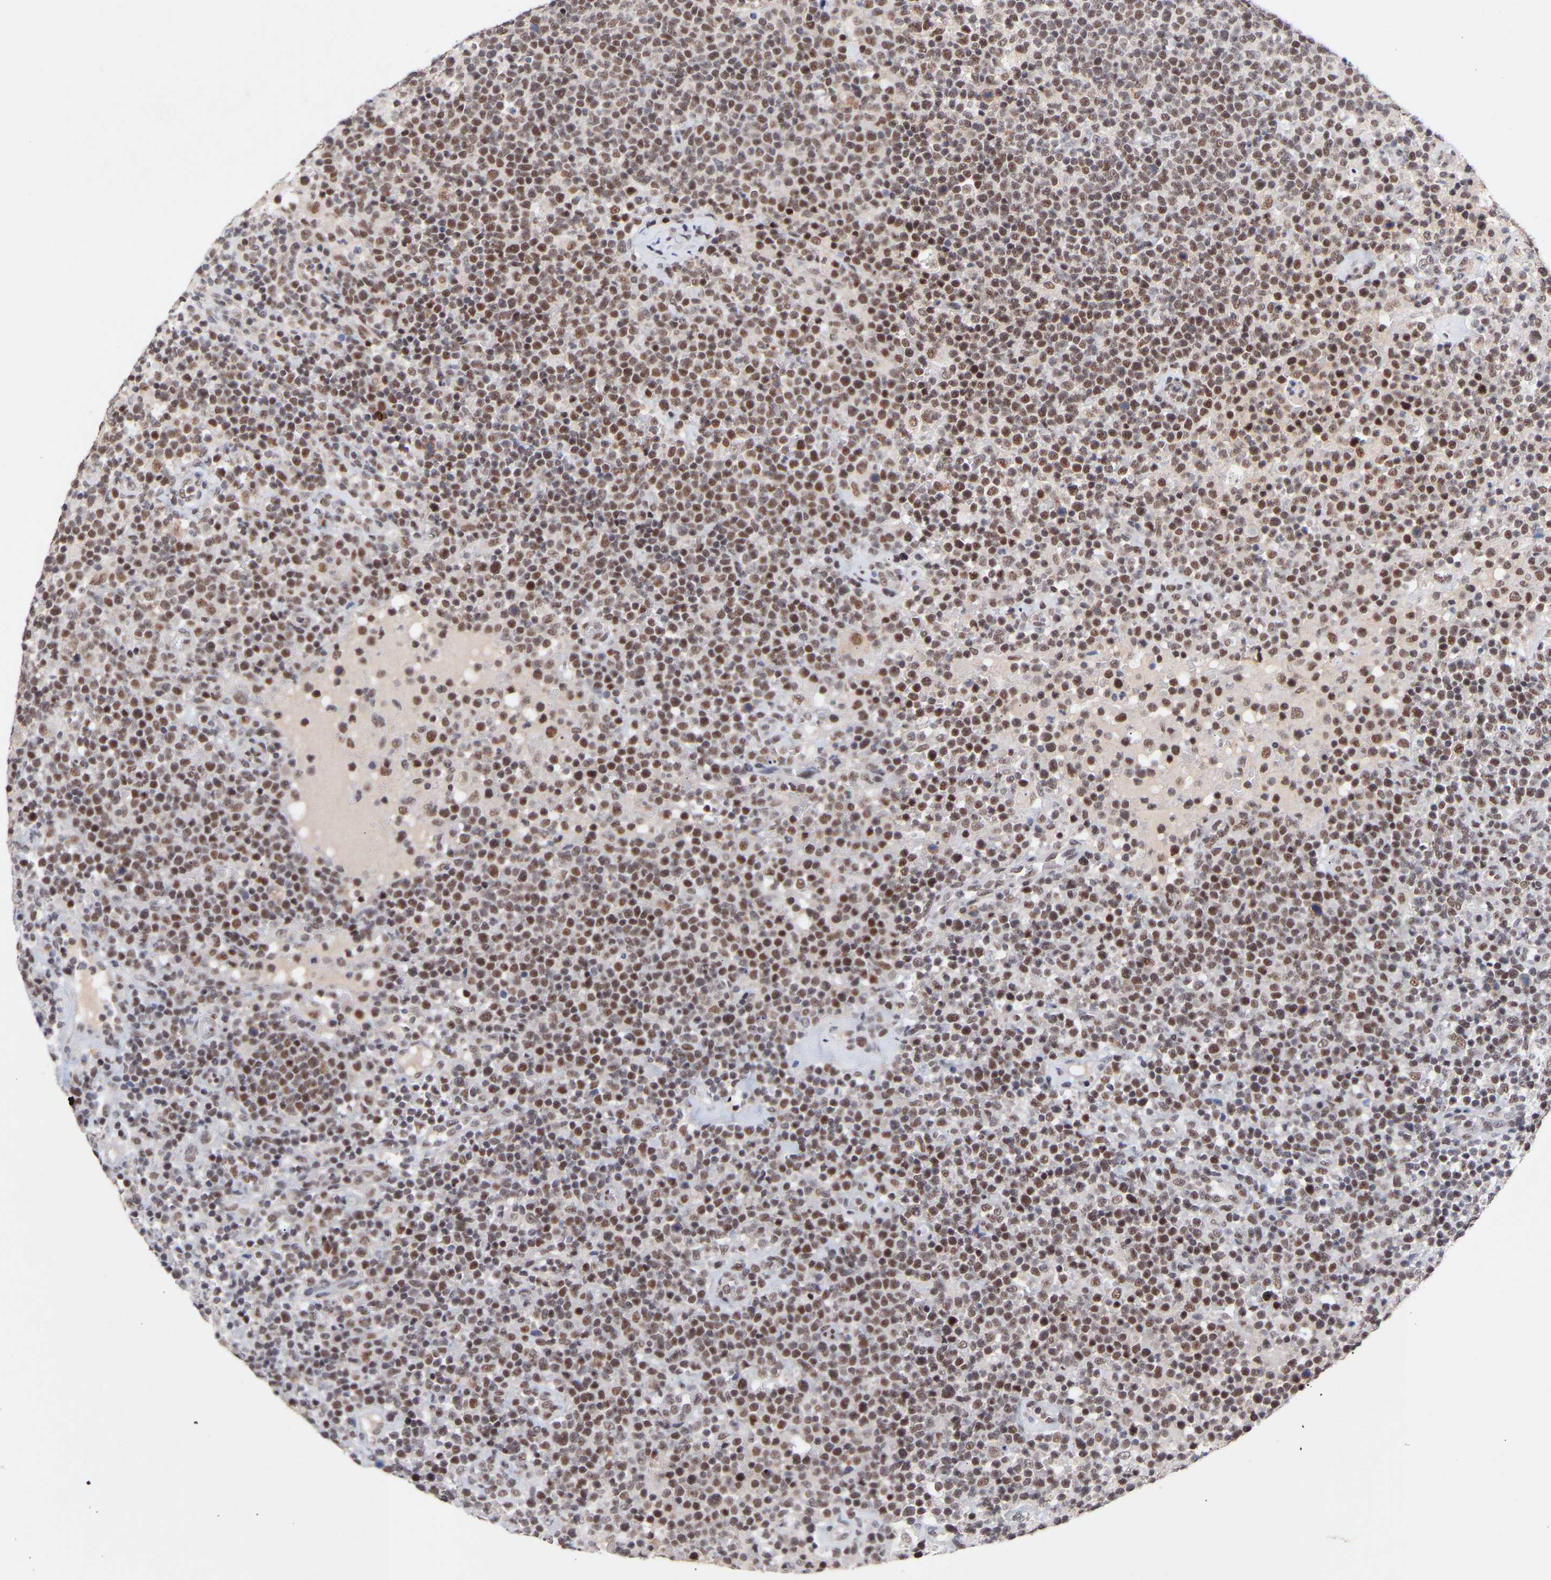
{"staining": {"intensity": "moderate", "quantity": ">75%", "location": "nuclear"}, "tissue": "lymphoma", "cell_type": "Tumor cells", "image_type": "cancer", "snomed": [{"axis": "morphology", "description": "Malignant lymphoma, non-Hodgkin's type, High grade"}, {"axis": "topography", "description": "Lymph node"}], "caption": "Immunohistochemistry staining of high-grade malignant lymphoma, non-Hodgkin's type, which demonstrates medium levels of moderate nuclear expression in about >75% of tumor cells indicating moderate nuclear protein positivity. The staining was performed using DAB (3,3'-diaminobenzidine) (brown) for protein detection and nuclei were counterstained in hematoxylin (blue).", "gene": "RBM15", "patient": {"sex": "male", "age": 61}}